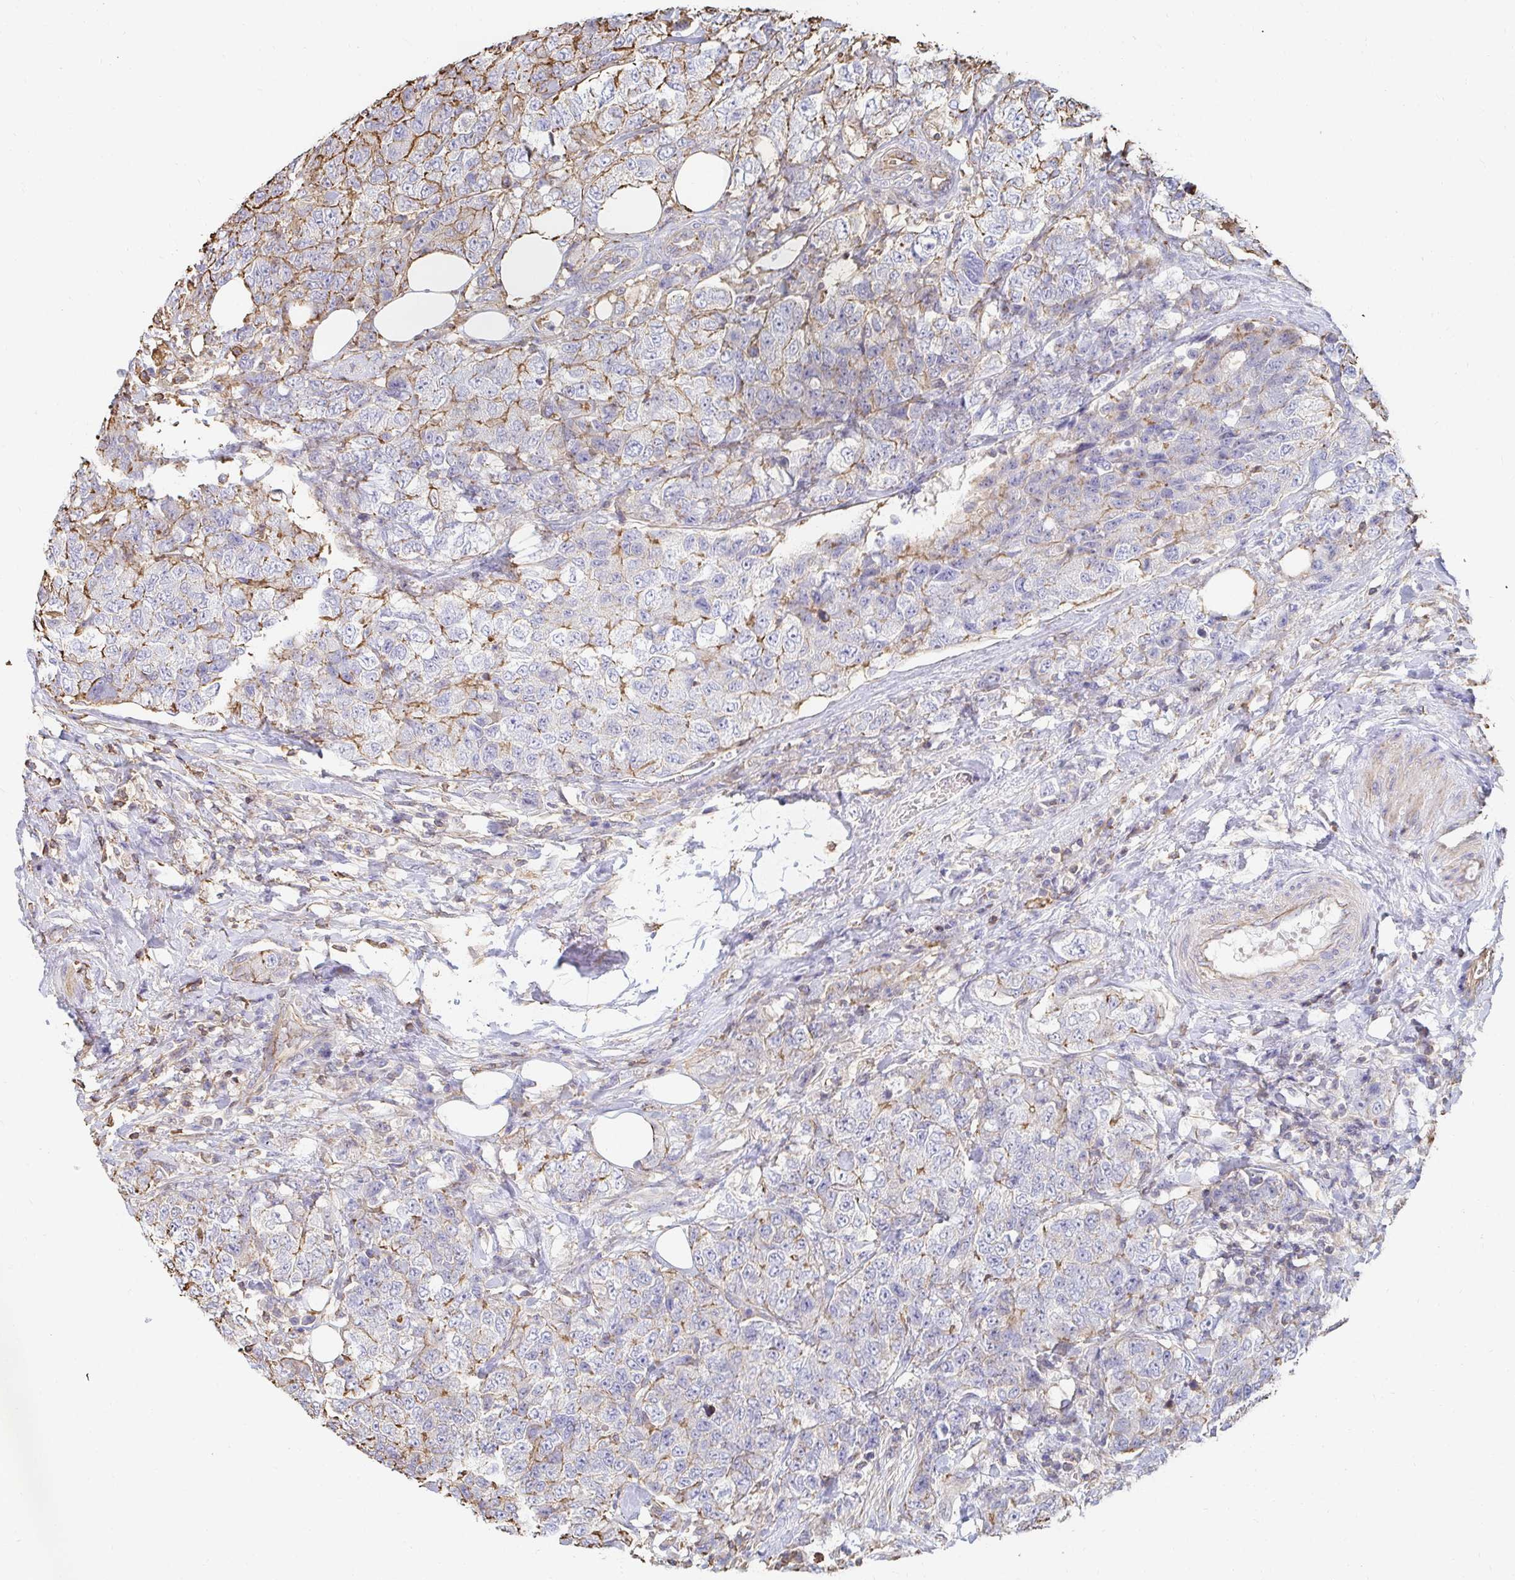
{"staining": {"intensity": "moderate", "quantity": "<25%", "location": "cytoplasmic/membranous"}, "tissue": "urothelial cancer", "cell_type": "Tumor cells", "image_type": "cancer", "snomed": [{"axis": "morphology", "description": "Urothelial carcinoma, High grade"}, {"axis": "topography", "description": "Urinary bladder"}], "caption": "Human high-grade urothelial carcinoma stained for a protein (brown) demonstrates moderate cytoplasmic/membranous positive staining in about <25% of tumor cells.", "gene": "PTPN14", "patient": {"sex": "female", "age": 78}}